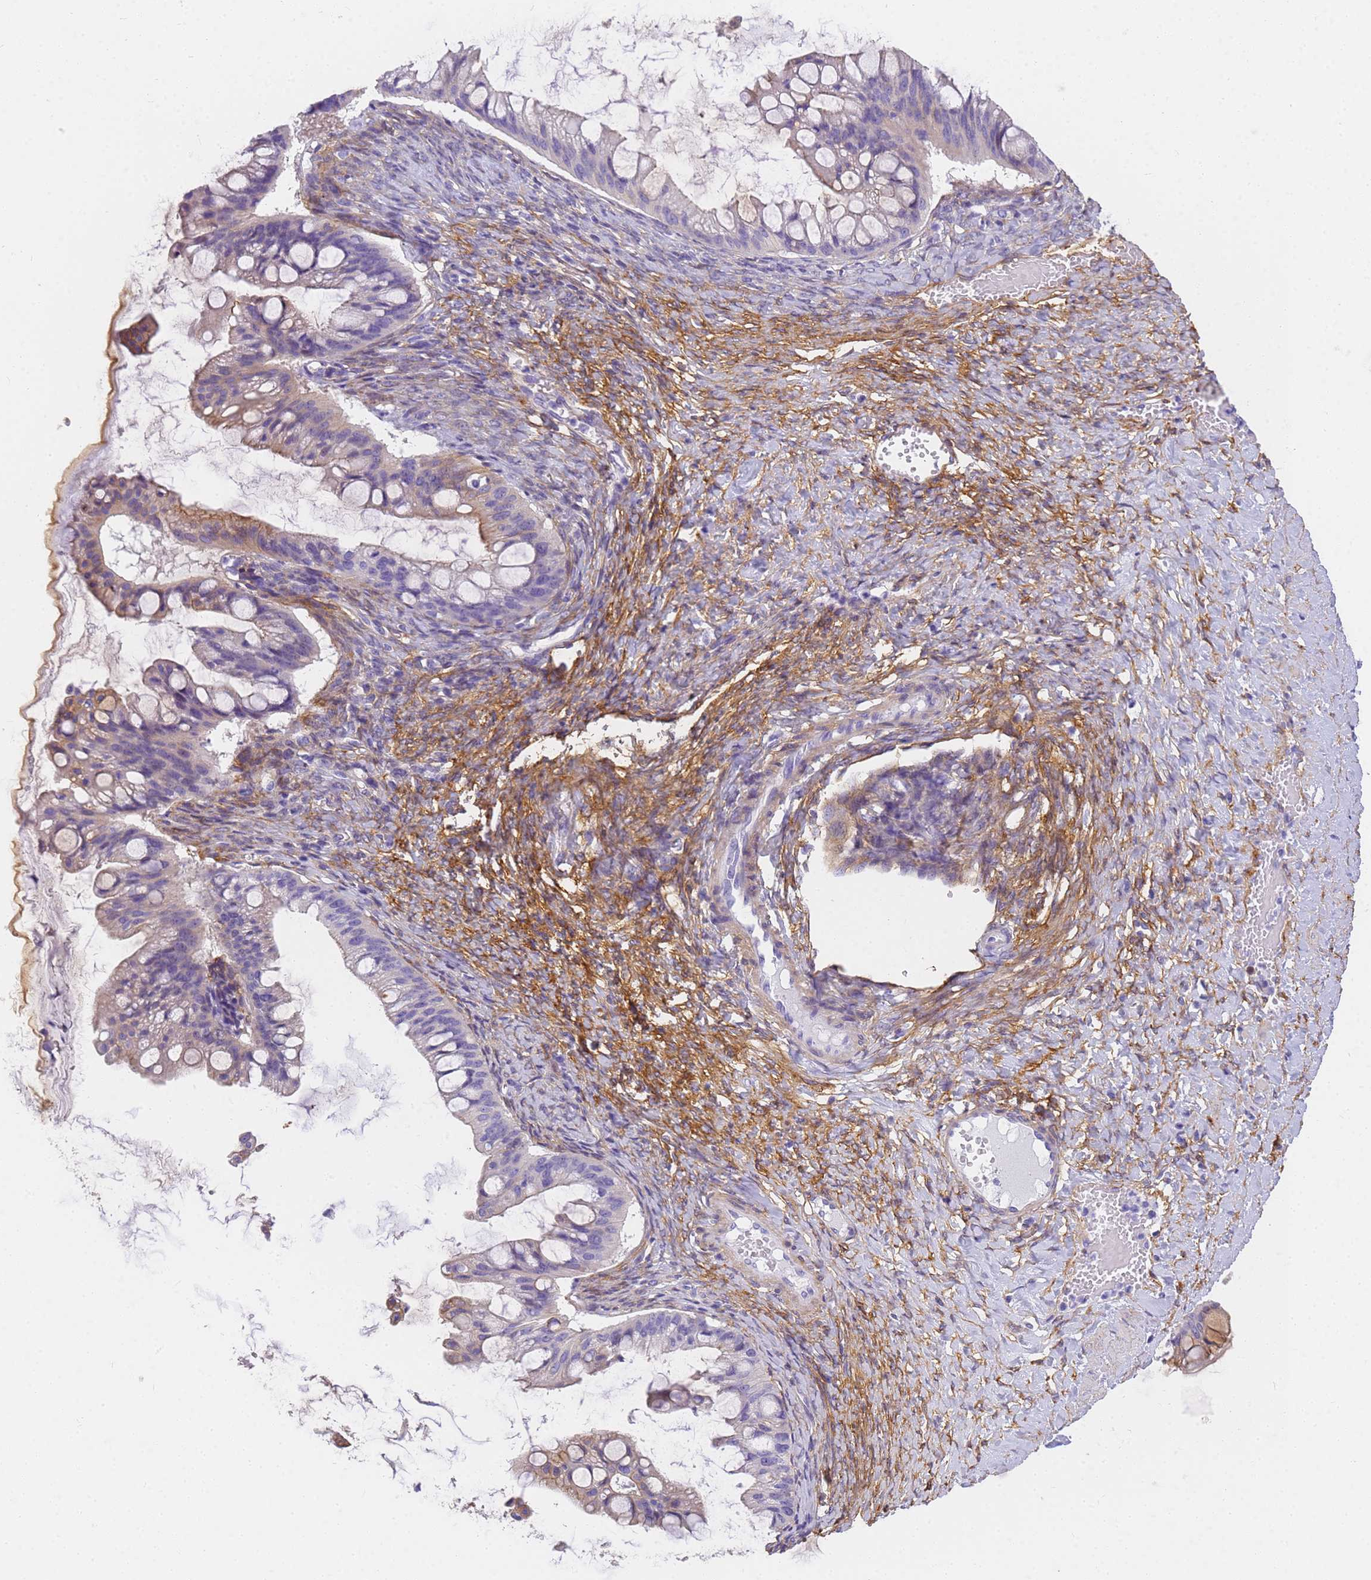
{"staining": {"intensity": "moderate", "quantity": "<25%", "location": "cytoplasmic/membranous"}, "tissue": "ovarian cancer", "cell_type": "Tumor cells", "image_type": "cancer", "snomed": [{"axis": "morphology", "description": "Cystadenocarcinoma, mucinous, NOS"}, {"axis": "topography", "description": "Ovary"}], "caption": "Mucinous cystadenocarcinoma (ovarian) stained with a protein marker demonstrates moderate staining in tumor cells.", "gene": "MVB12A", "patient": {"sex": "female", "age": 73}}